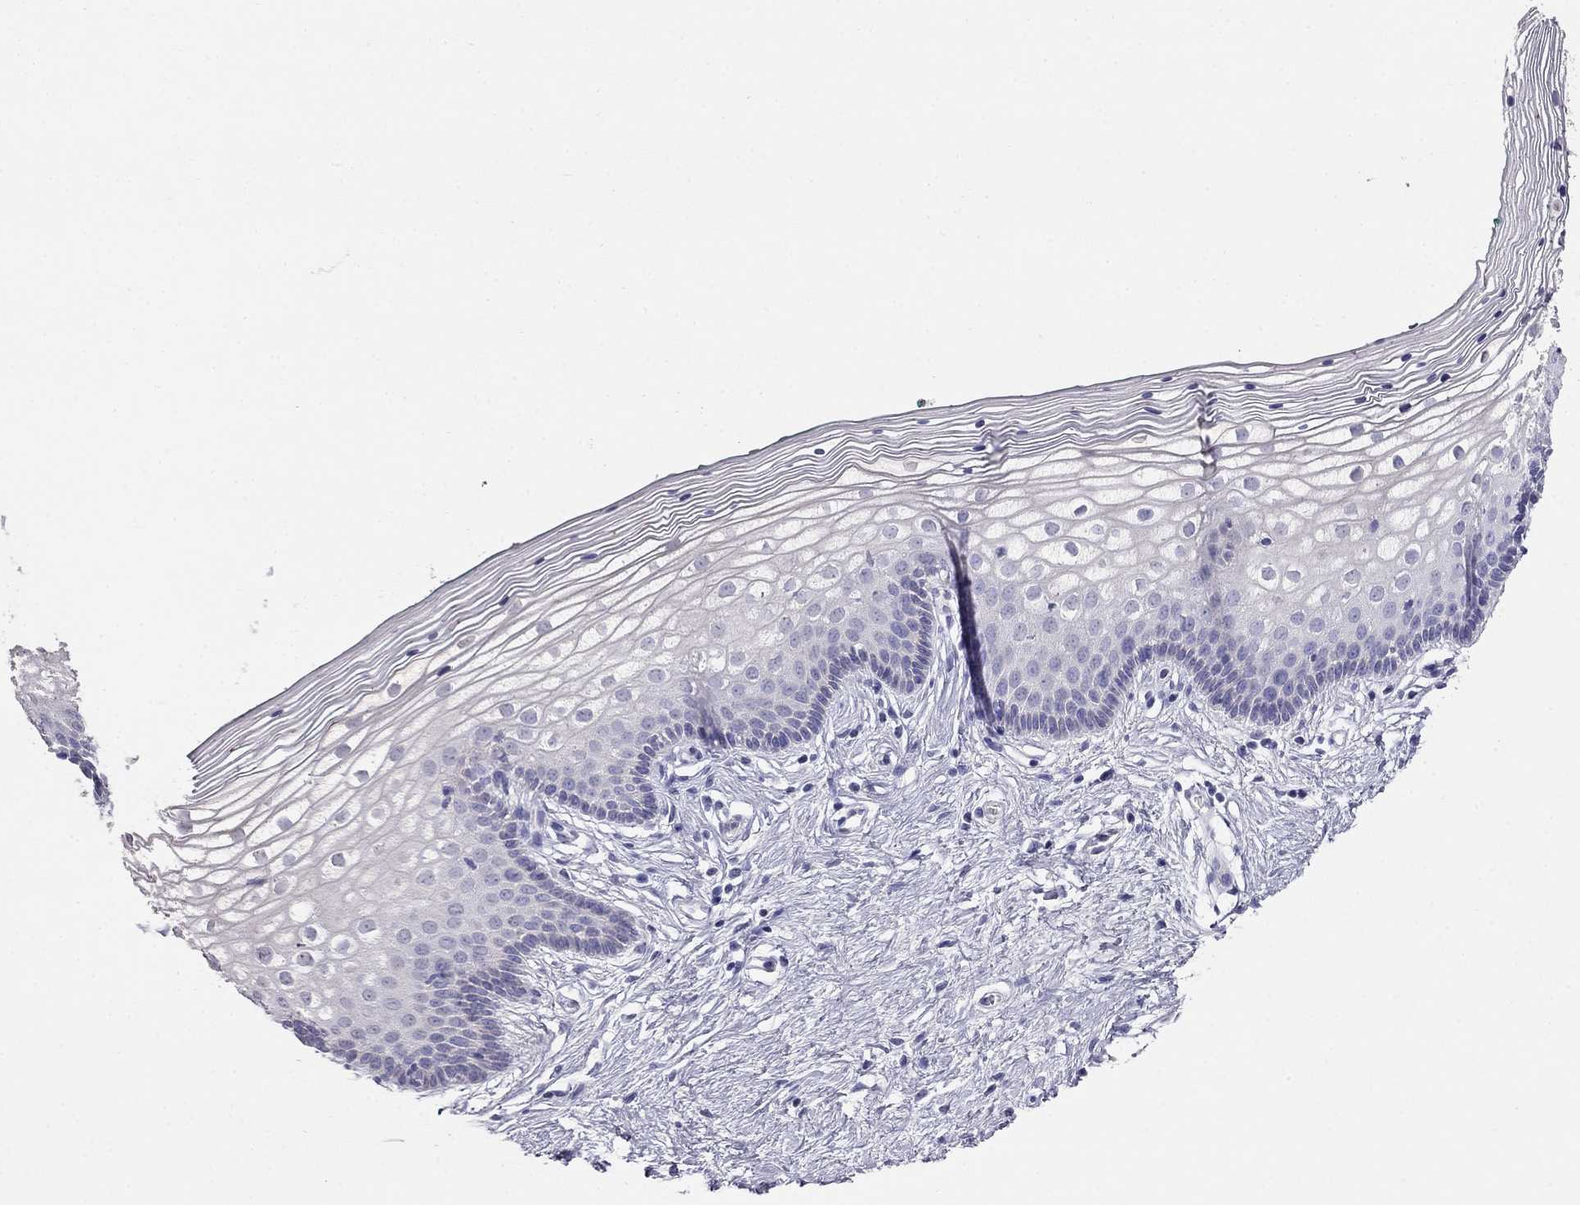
{"staining": {"intensity": "negative", "quantity": "none", "location": "none"}, "tissue": "vagina", "cell_type": "Squamous epithelial cells", "image_type": "normal", "snomed": [{"axis": "morphology", "description": "Normal tissue, NOS"}, {"axis": "topography", "description": "Vagina"}], "caption": "Immunohistochemistry image of benign vagina stained for a protein (brown), which shows no expression in squamous epithelial cells. Brightfield microscopy of immunohistochemistry stained with DAB (3,3'-diaminobenzidine) (brown) and hematoxylin (blue), captured at high magnification.", "gene": "LY6H", "patient": {"sex": "female", "age": 36}}